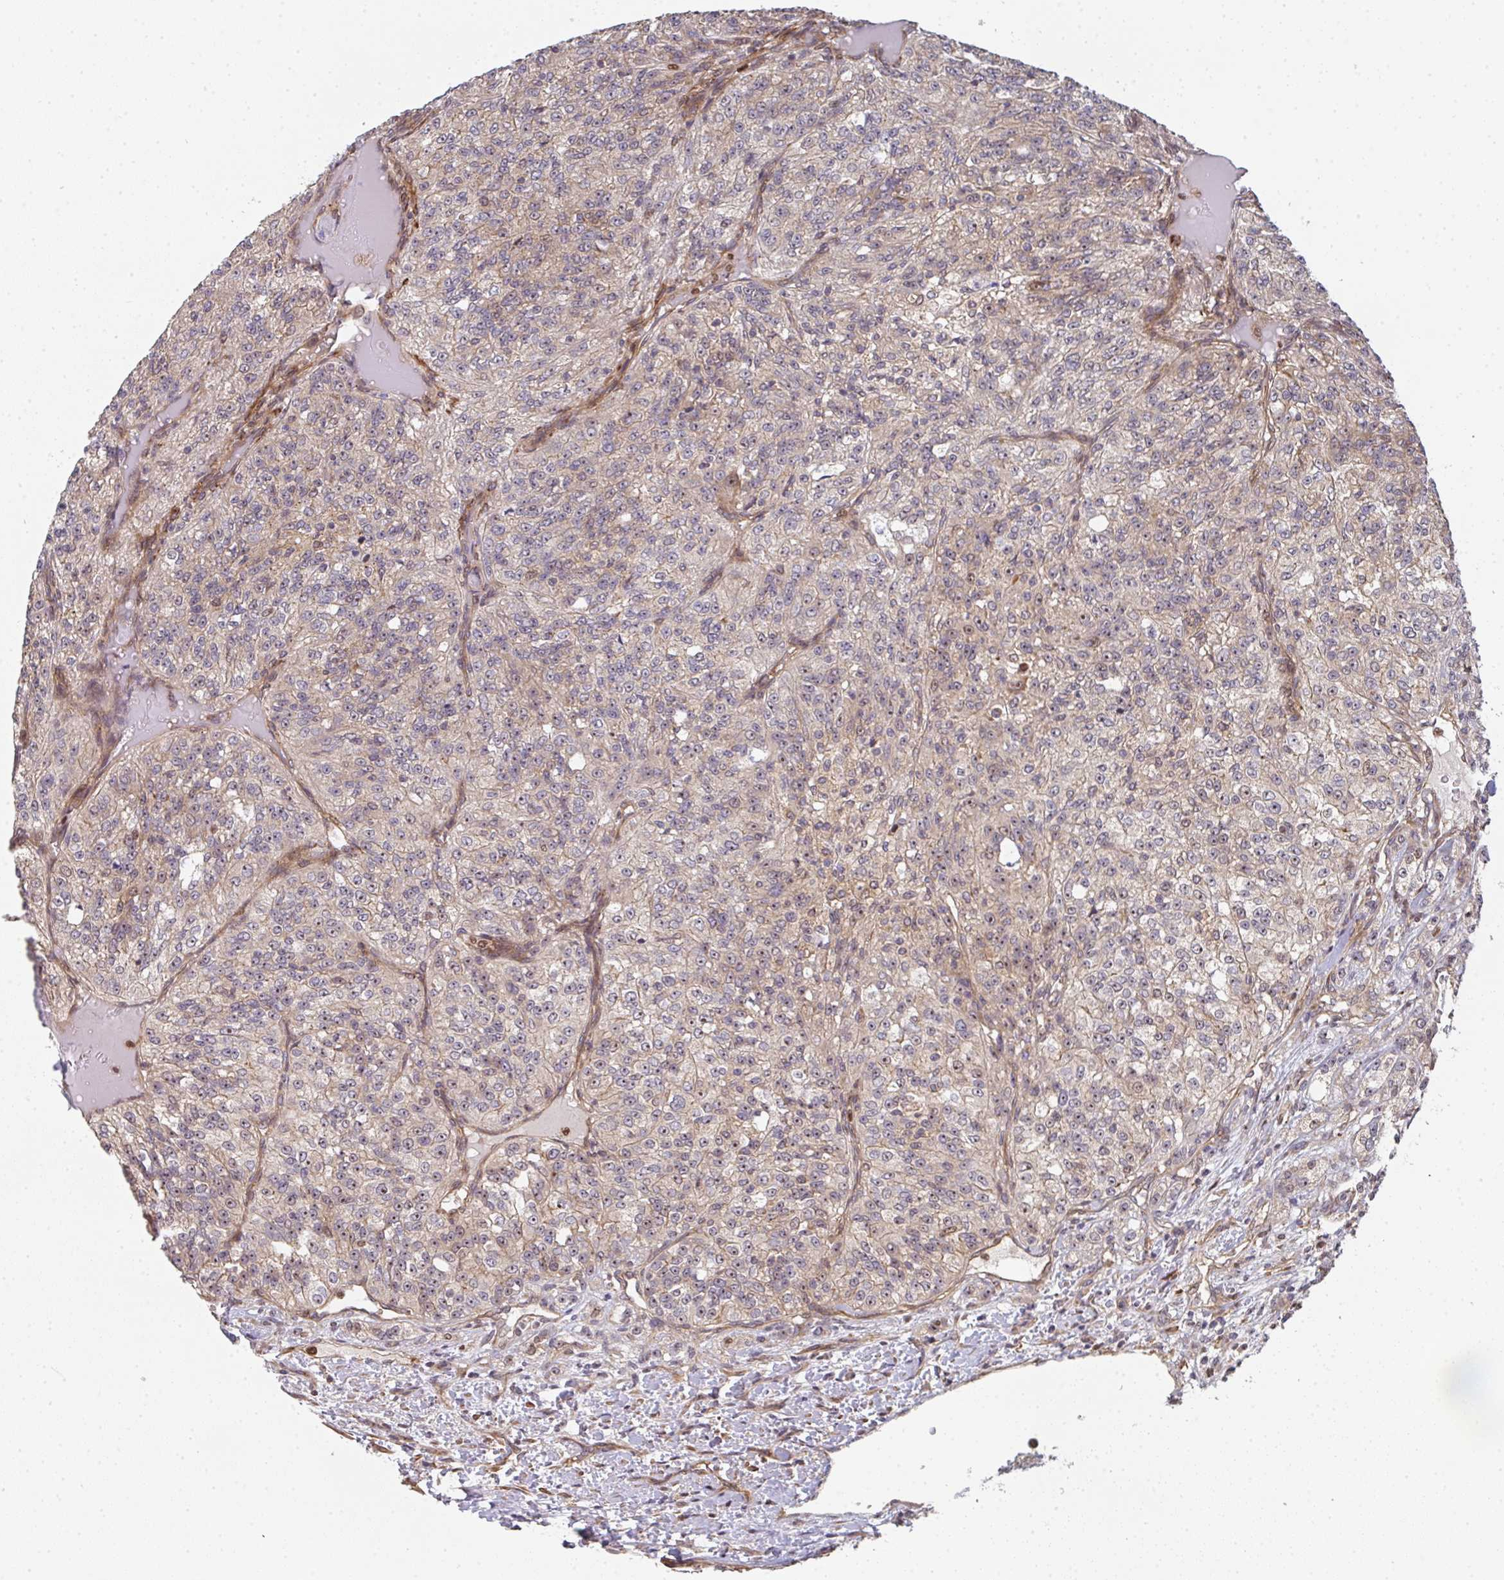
{"staining": {"intensity": "moderate", "quantity": "25%-75%", "location": "cytoplasmic/membranous,nuclear"}, "tissue": "renal cancer", "cell_type": "Tumor cells", "image_type": "cancer", "snomed": [{"axis": "morphology", "description": "Adenocarcinoma, NOS"}, {"axis": "topography", "description": "Kidney"}], "caption": "Brown immunohistochemical staining in adenocarcinoma (renal) displays moderate cytoplasmic/membranous and nuclear expression in about 25%-75% of tumor cells.", "gene": "SIMC1", "patient": {"sex": "female", "age": 63}}